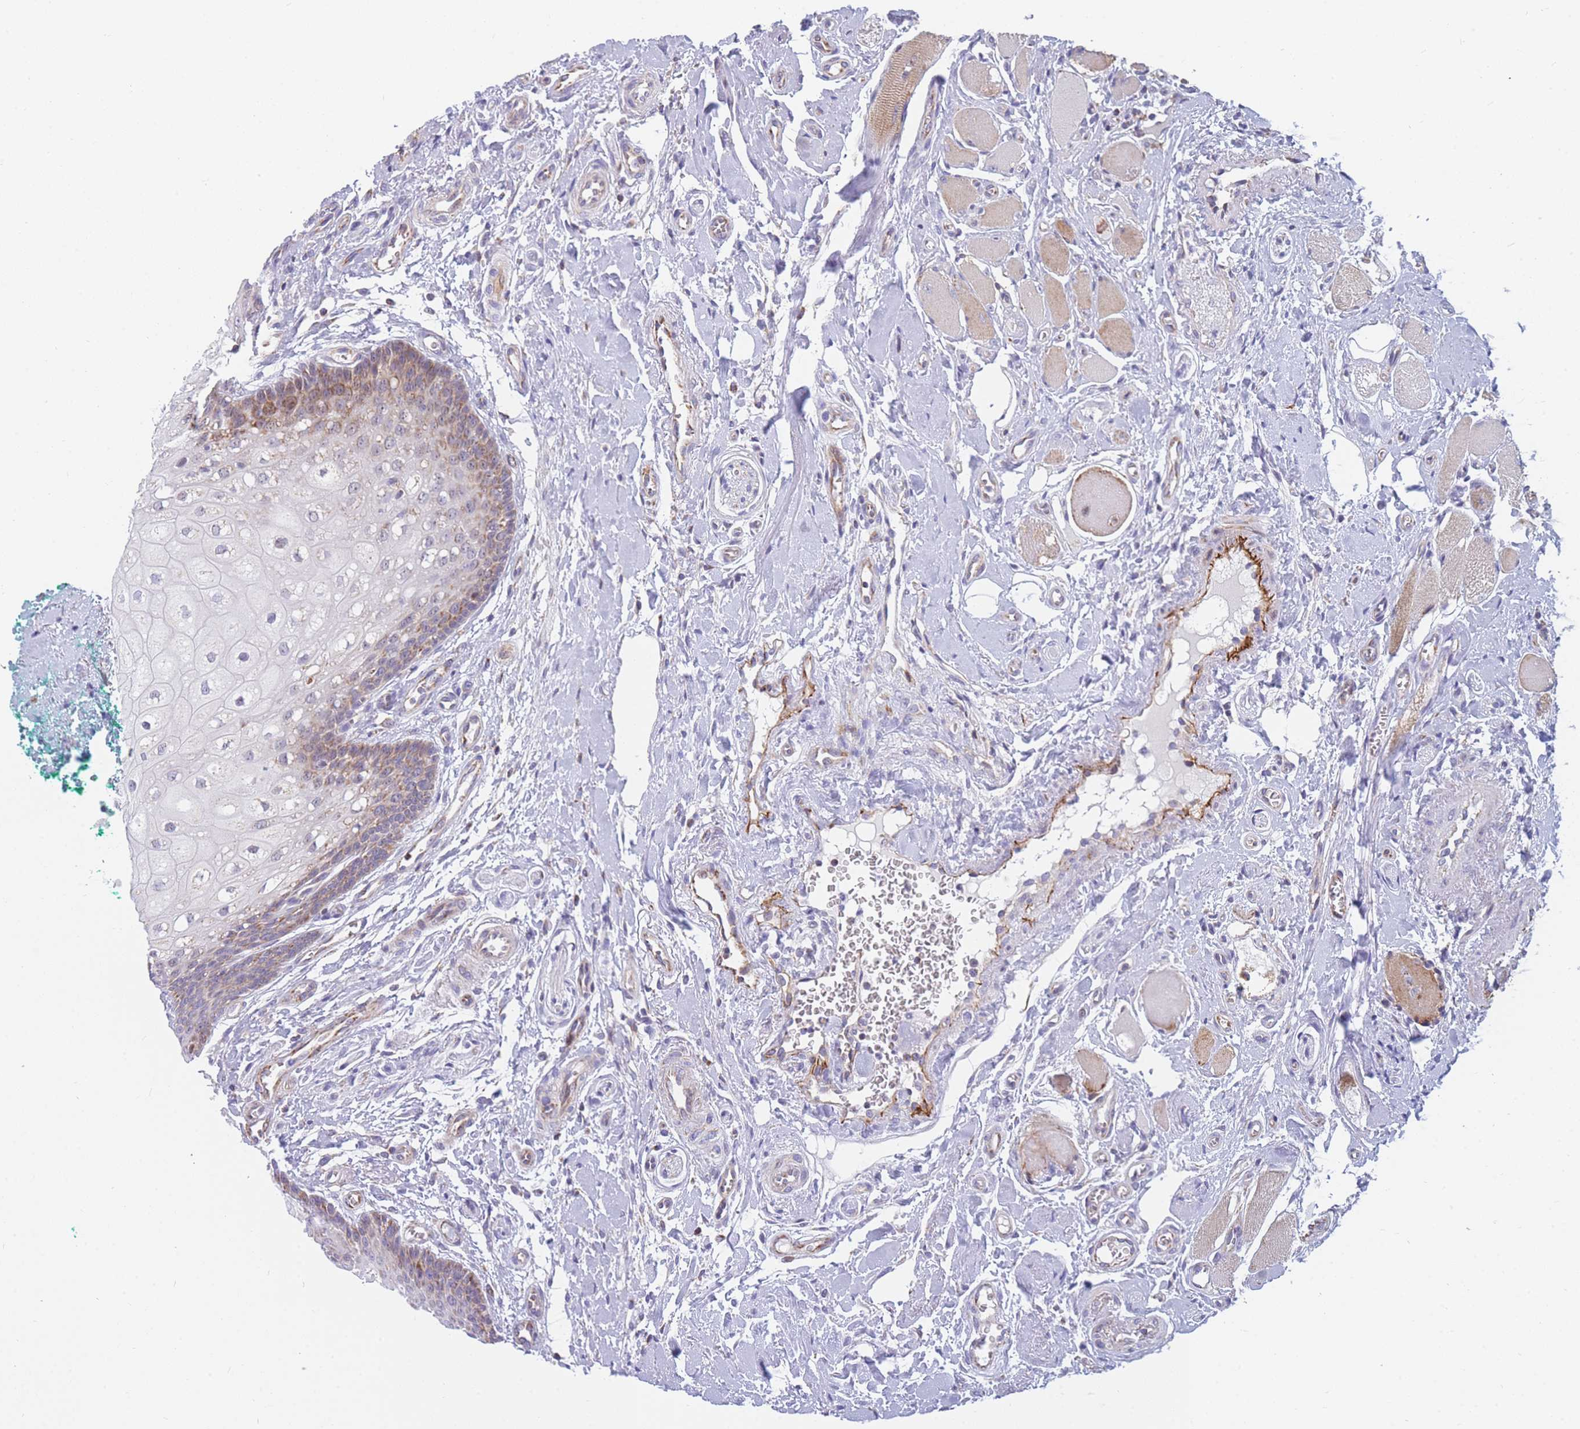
{"staining": {"intensity": "strong", "quantity": "25%-75%", "location": "cytoplasmic/membranous"}, "tissue": "oral mucosa", "cell_type": "Squamous epithelial cells", "image_type": "normal", "snomed": [{"axis": "morphology", "description": "Normal tissue, NOS"}, {"axis": "morphology", "description": "Squamous cell carcinoma, NOS"}, {"axis": "topography", "description": "Oral tissue"}, {"axis": "topography", "description": "Tounge, NOS"}, {"axis": "topography", "description": "Head-Neck"}], "caption": "Oral mucosa stained for a protein demonstrates strong cytoplasmic/membranous positivity in squamous epithelial cells. (DAB IHC with brightfield microscopy, high magnification).", "gene": "DDX49", "patient": {"sex": "male", "age": 79}}